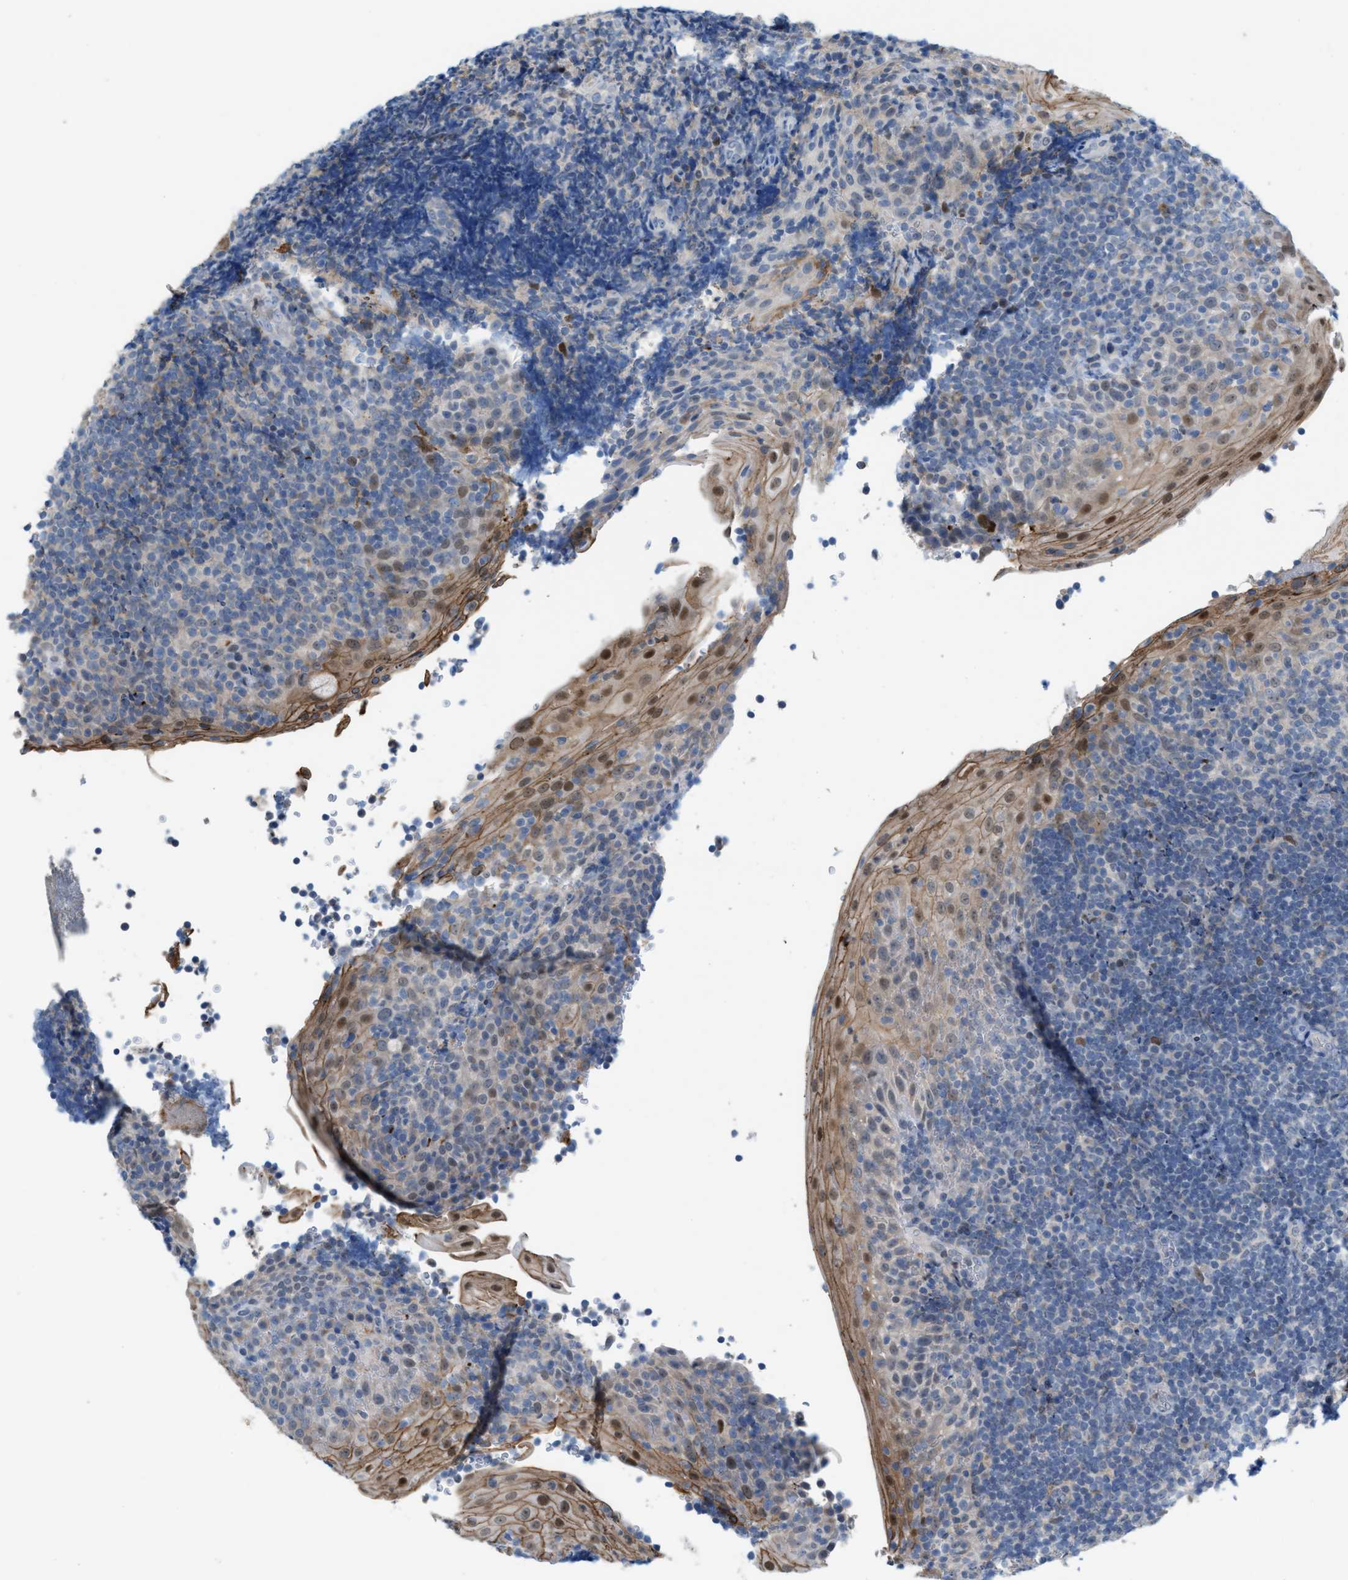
{"staining": {"intensity": "moderate", "quantity": "<25%", "location": "nuclear"}, "tissue": "tonsil", "cell_type": "Non-germinal center cells", "image_type": "normal", "snomed": [{"axis": "morphology", "description": "Normal tissue, NOS"}, {"axis": "topography", "description": "Tonsil"}], "caption": "Protein staining by IHC displays moderate nuclear staining in approximately <25% of non-germinal center cells in unremarkable tonsil. The protein is shown in brown color, while the nuclei are stained blue.", "gene": "PPM1D", "patient": {"sex": "male", "age": 37}}